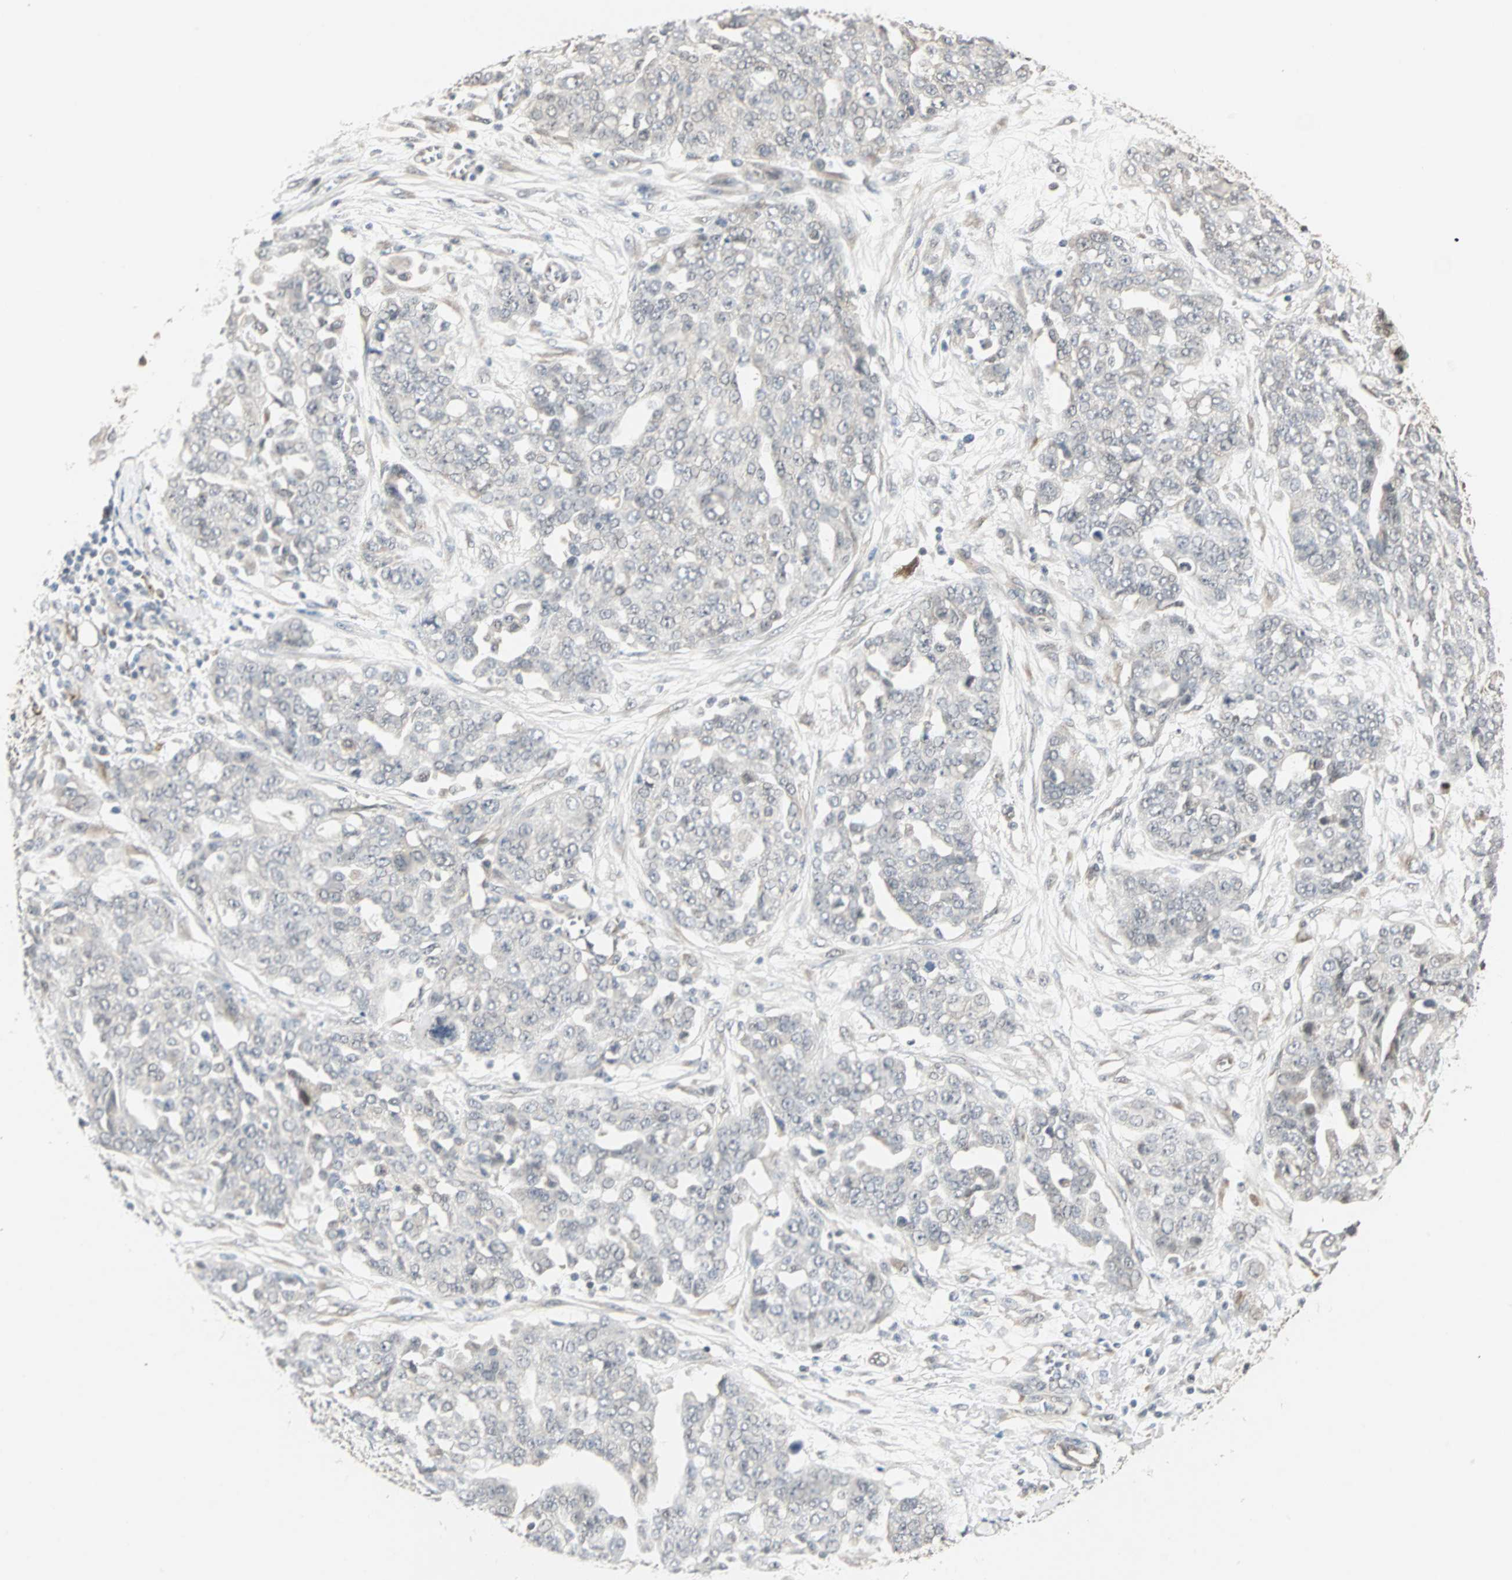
{"staining": {"intensity": "negative", "quantity": "none", "location": "none"}, "tissue": "ovarian cancer", "cell_type": "Tumor cells", "image_type": "cancer", "snomed": [{"axis": "morphology", "description": "Cystadenocarcinoma, serous, NOS"}, {"axis": "topography", "description": "Soft tissue"}, {"axis": "topography", "description": "Ovary"}], "caption": "The photomicrograph displays no significant expression in tumor cells of ovarian cancer (serous cystadenocarcinoma).", "gene": "TRPV4", "patient": {"sex": "female", "age": 57}}